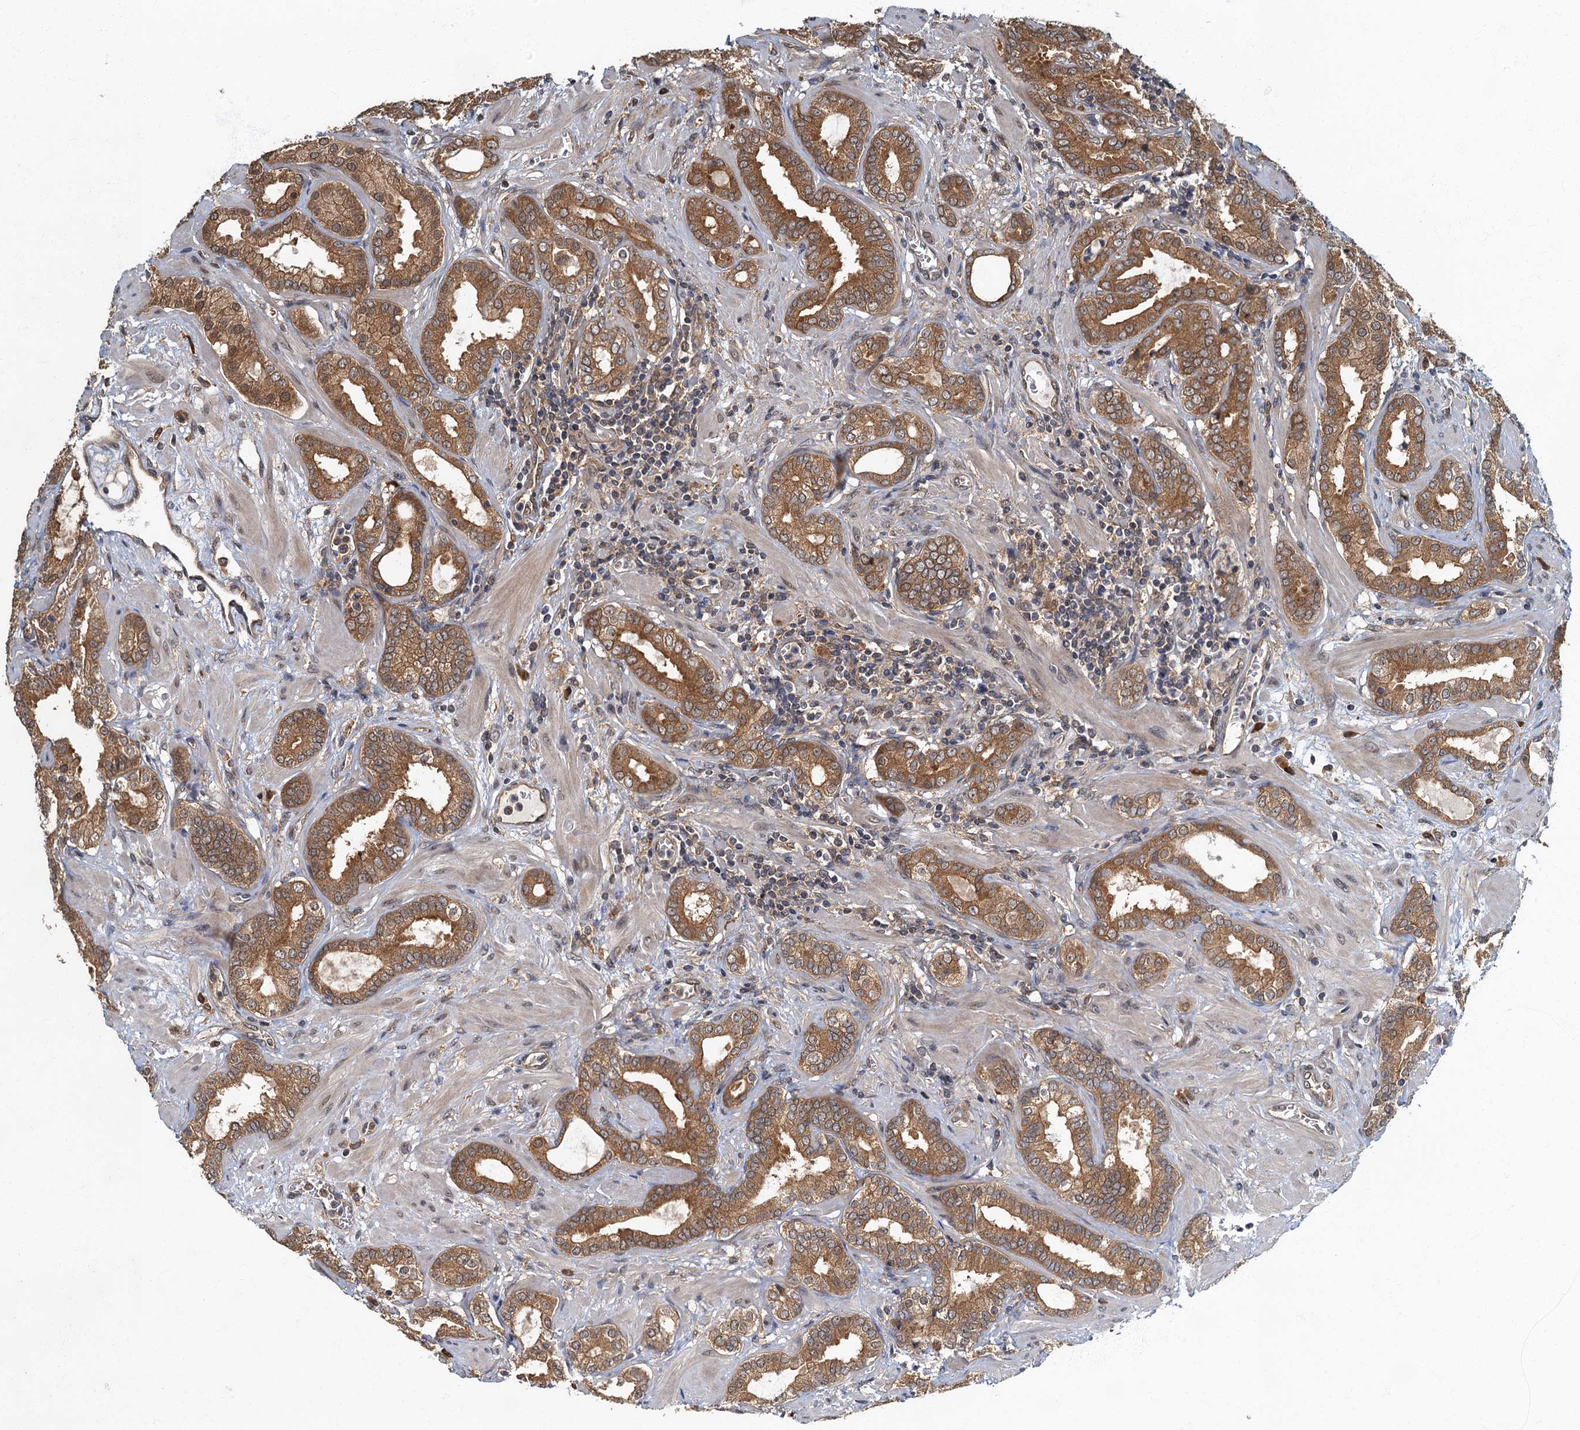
{"staining": {"intensity": "moderate", "quantity": ">75%", "location": "cytoplasmic/membranous"}, "tissue": "prostate cancer", "cell_type": "Tumor cells", "image_type": "cancer", "snomed": [{"axis": "morphology", "description": "Adenocarcinoma, High grade"}, {"axis": "topography", "description": "Prostate"}], "caption": "A brown stain labels moderate cytoplasmic/membranous expression of a protein in prostate cancer tumor cells.", "gene": "TBCK", "patient": {"sex": "male", "age": 64}}